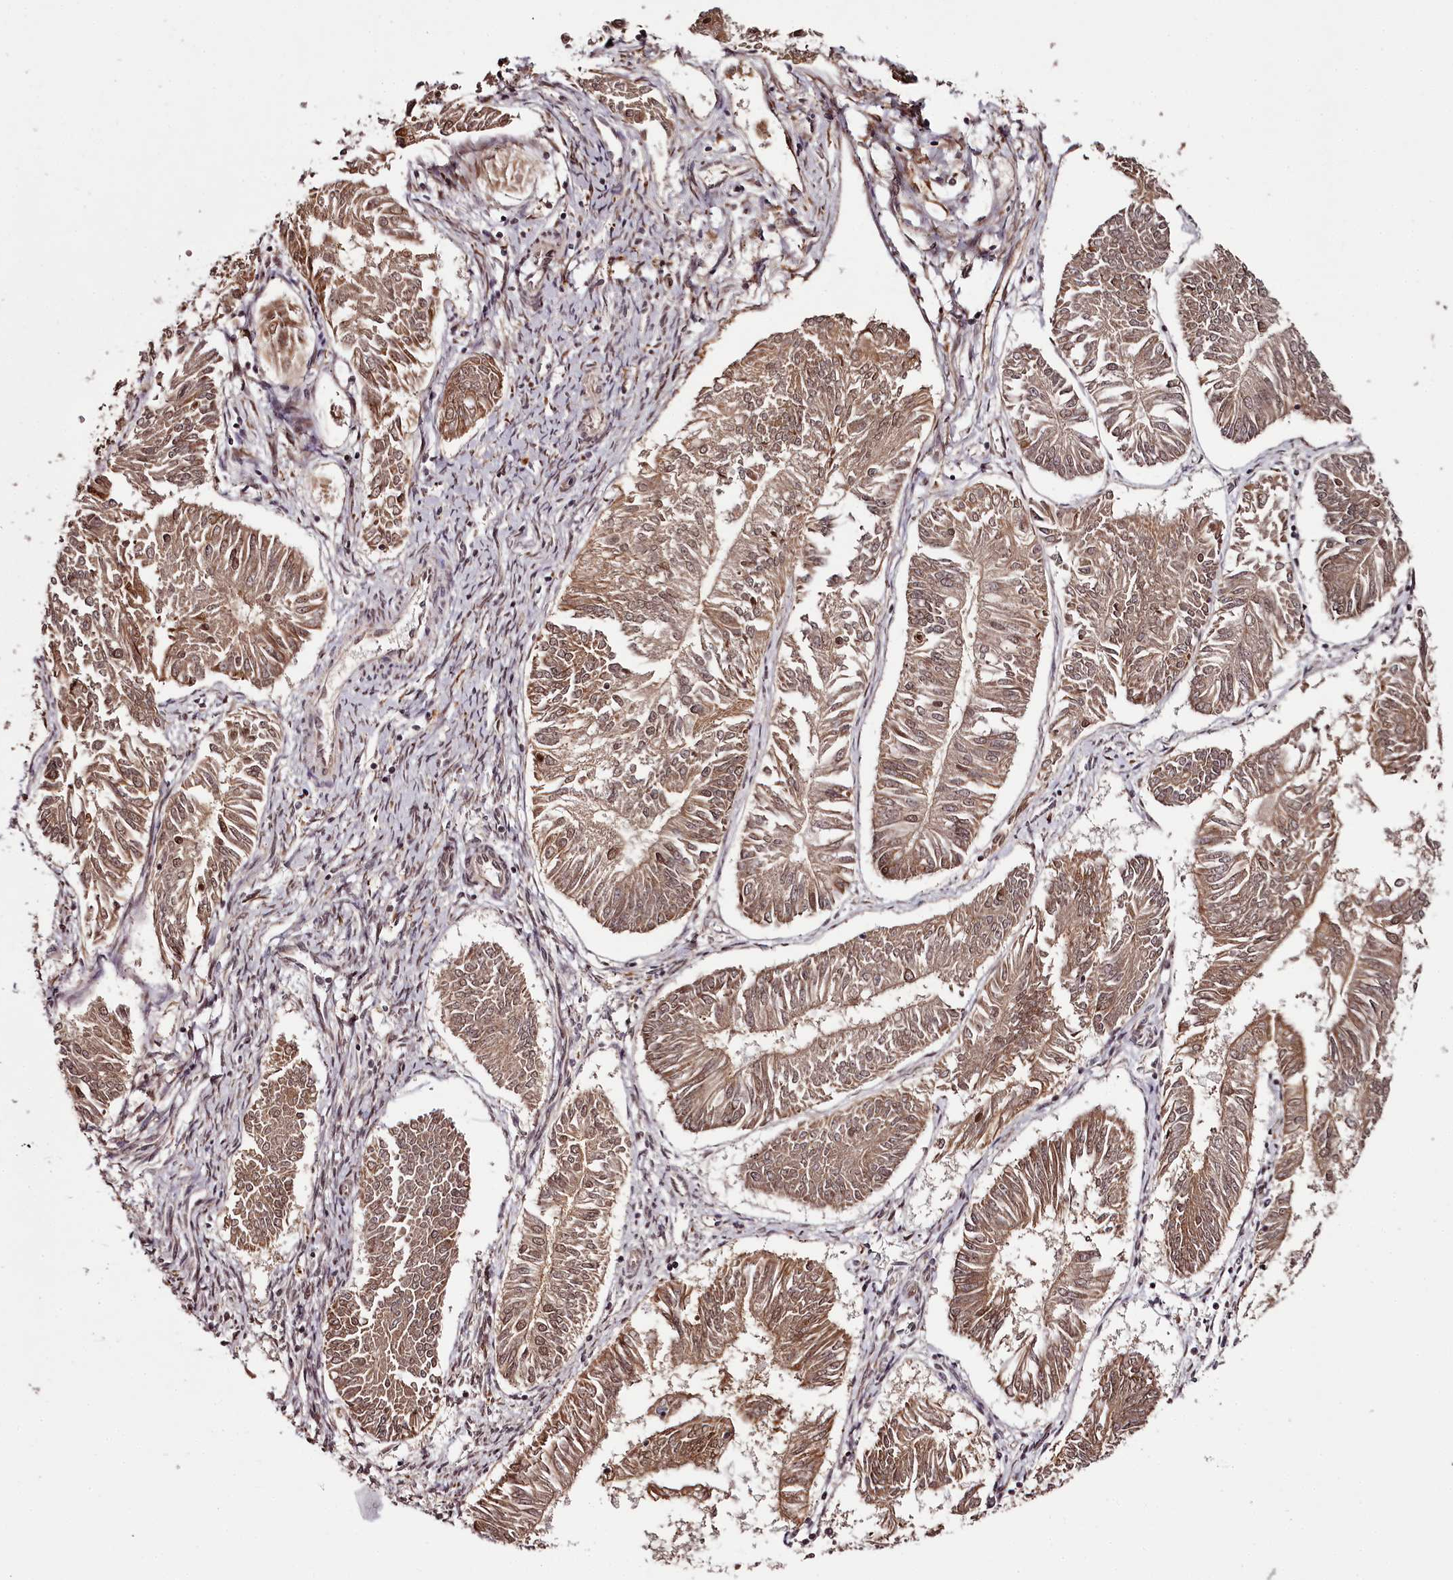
{"staining": {"intensity": "moderate", "quantity": ">75%", "location": "cytoplasmic/membranous"}, "tissue": "endometrial cancer", "cell_type": "Tumor cells", "image_type": "cancer", "snomed": [{"axis": "morphology", "description": "Adenocarcinoma, NOS"}, {"axis": "topography", "description": "Endometrium"}], "caption": "Endometrial cancer stained for a protein reveals moderate cytoplasmic/membranous positivity in tumor cells. The staining was performed using DAB (3,3'-diaminobenzidine), with brown indicating positive protein expression. Nuclei are stained blue with hematoxylin.", "gene": "THYN1", "patient": {"sex": "female", "age": 58}}